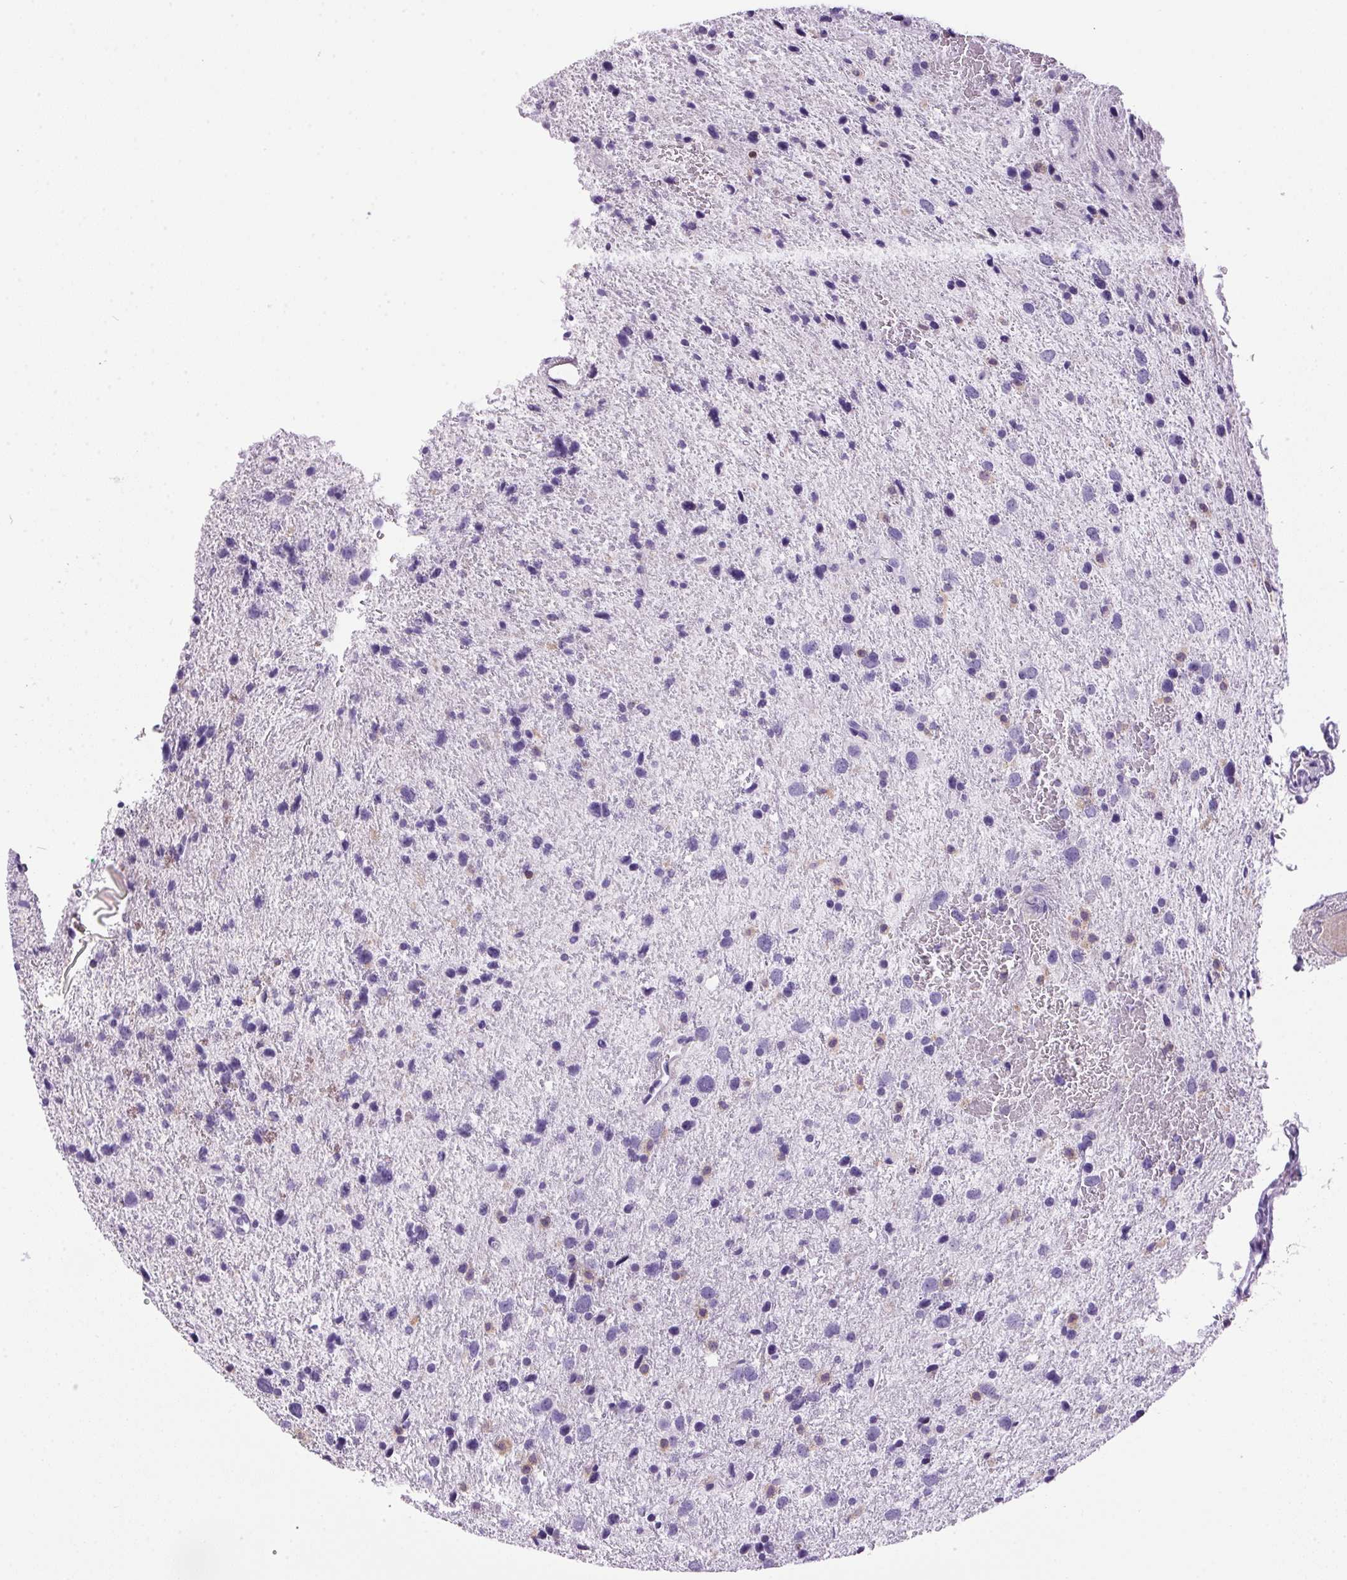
{"staining": {"intensity": "negative", "quantity": "none", "location": "none"}, "tissue": "glioma", "cell_type": "Tumor cells", "image_type": "cancer", "snomed": [{"axis": "morphology", "description": "Glioma, malignant, Low grade"}, {"axis": "topography", "description": "Brain"}], "caption": "Immunohistochemistry micrograph of malignant glioma (low-grade) stained for a protein (brown), which demonstrates no staining in tumor cells. (Brightfield microscopy of DAB (3,3'-diaminobenzidine) IHC at high magnification).", "gene": "S100A2", "patient": {"sex": "female", "age": 55}}